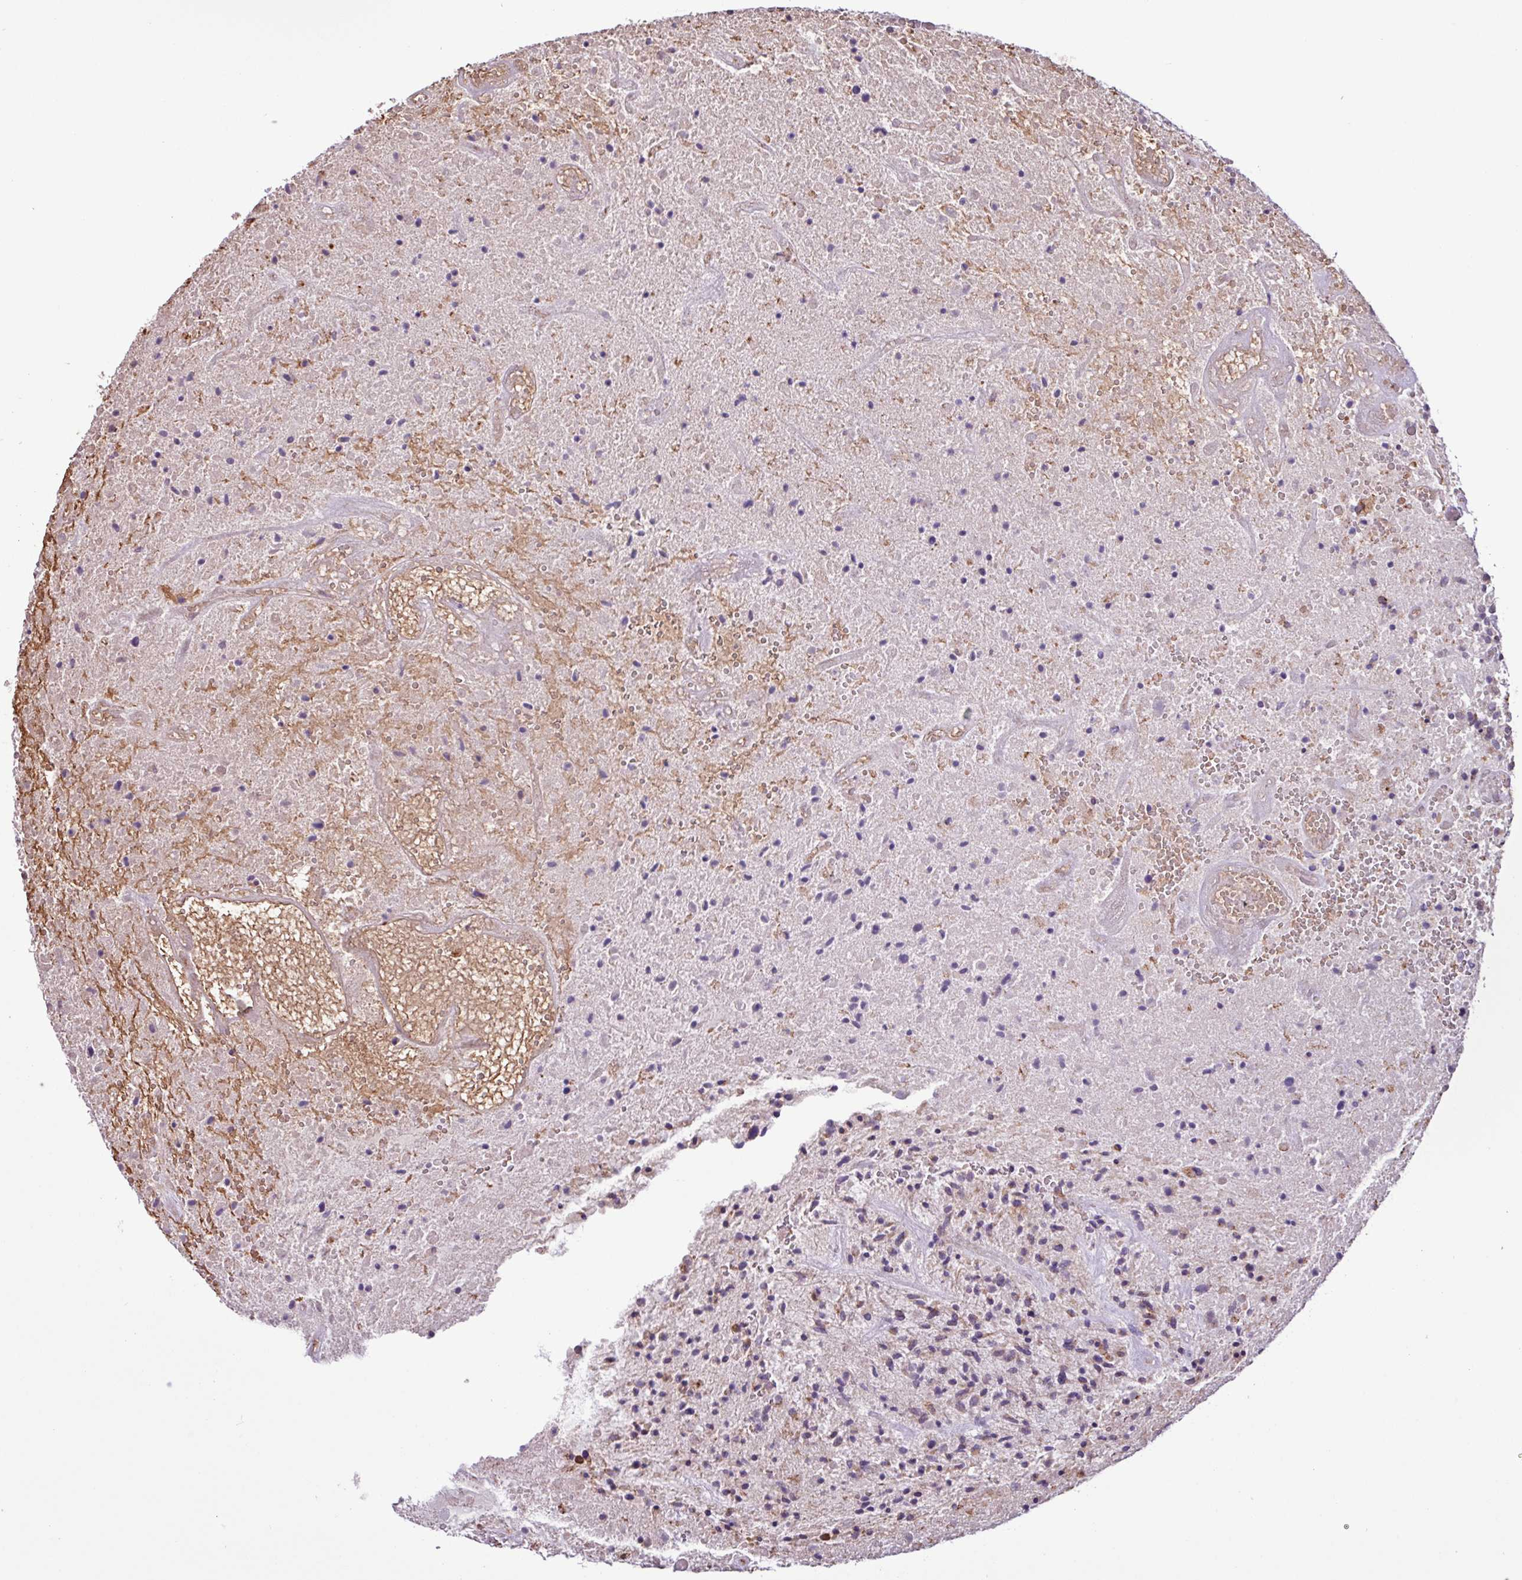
{"staining": {"intensity": "weak", "quantity": "<25%", "location": "nuclear"}, "tissue": "glioma", "cell_type": "Tumor cells", "image_type": "cancer", "snomed": [{"axis": "morphology", "description": "Glioma, malignant, High grade"}, {"axis": "topography", "description": "Brain"}], "caption": "IHC of human high-grade glioma (malignant) shows no staining in tumor cells.", "gene": "CHST11", "patient": {"sex": "male", "age": 47}}